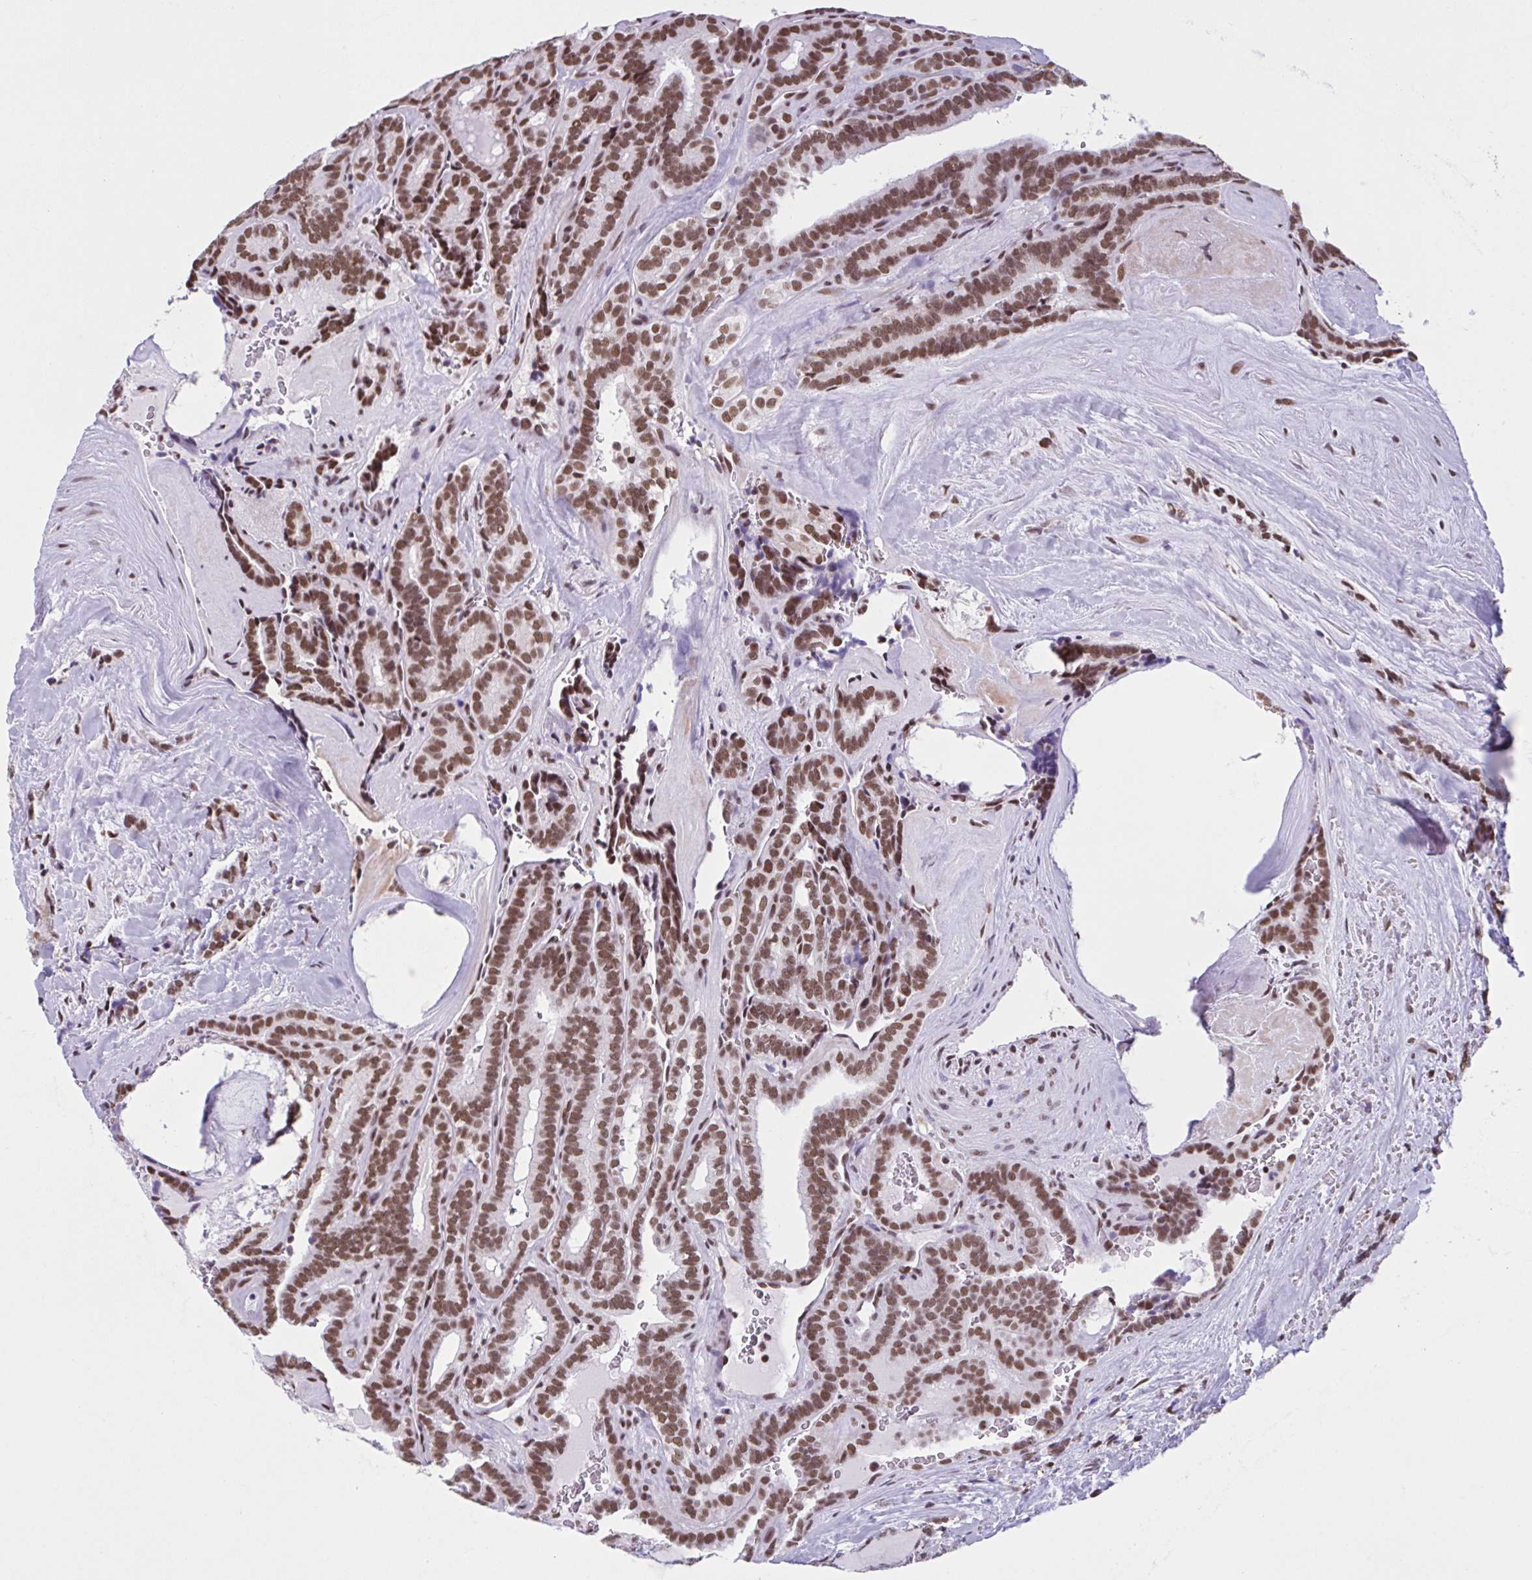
{"staining": {"intensity": "strong", "quantity": ">75%", "location": "nuclear"}, "tissue": "thyroid cancer", "cell_type": "Tumor cells", "image_type": "cancer", "snomed": [{"axis": "morphology", "description": "Papillary adenocarcinoma, NOS"}, {"axis": "topography", "description": "Thyroid gland"}], "caption": "Protein analysis of thyroid cancer tissue shows strong nuclear expression in about >75% of tumor cells.", "gene": "TIMM21", "patient": {"sex": "female", "age": 21}}